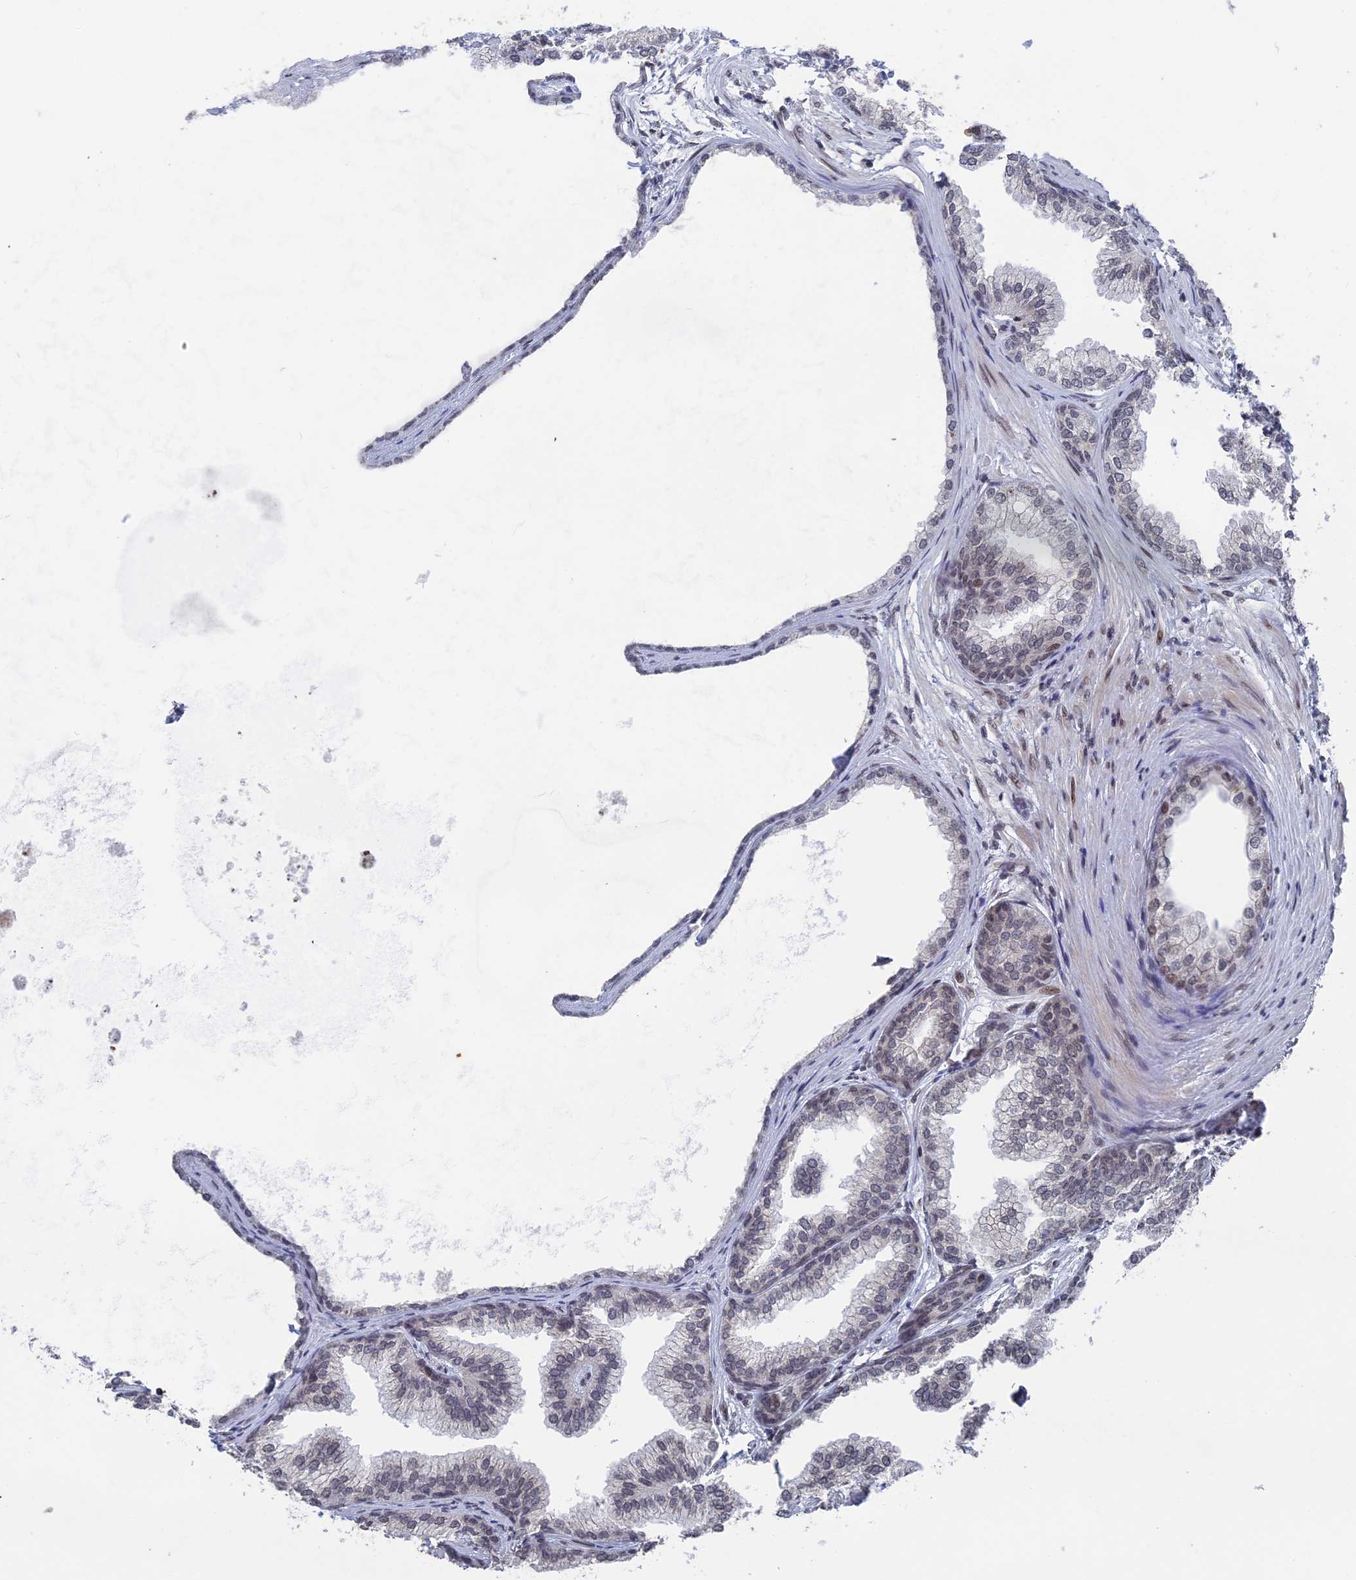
{"staining": {"intensity": "weak", "quantity": "<25%", "location": "nuclear"}, "tissue": "prostate", "cell_type": "Glandular cells", "image_type": "normal", "snomed": [{"axis": "morphology", "description": "Normal tissue, NOS"}, {"axis": "topography", "description": "Prostate"}], "caption": "IHC micrograph of benign prostate stained for a protein (brown), which shows no staining in glandular cells.", "gene": "NR2C2AP", "patient": {"sex": "male", "age": 76}}